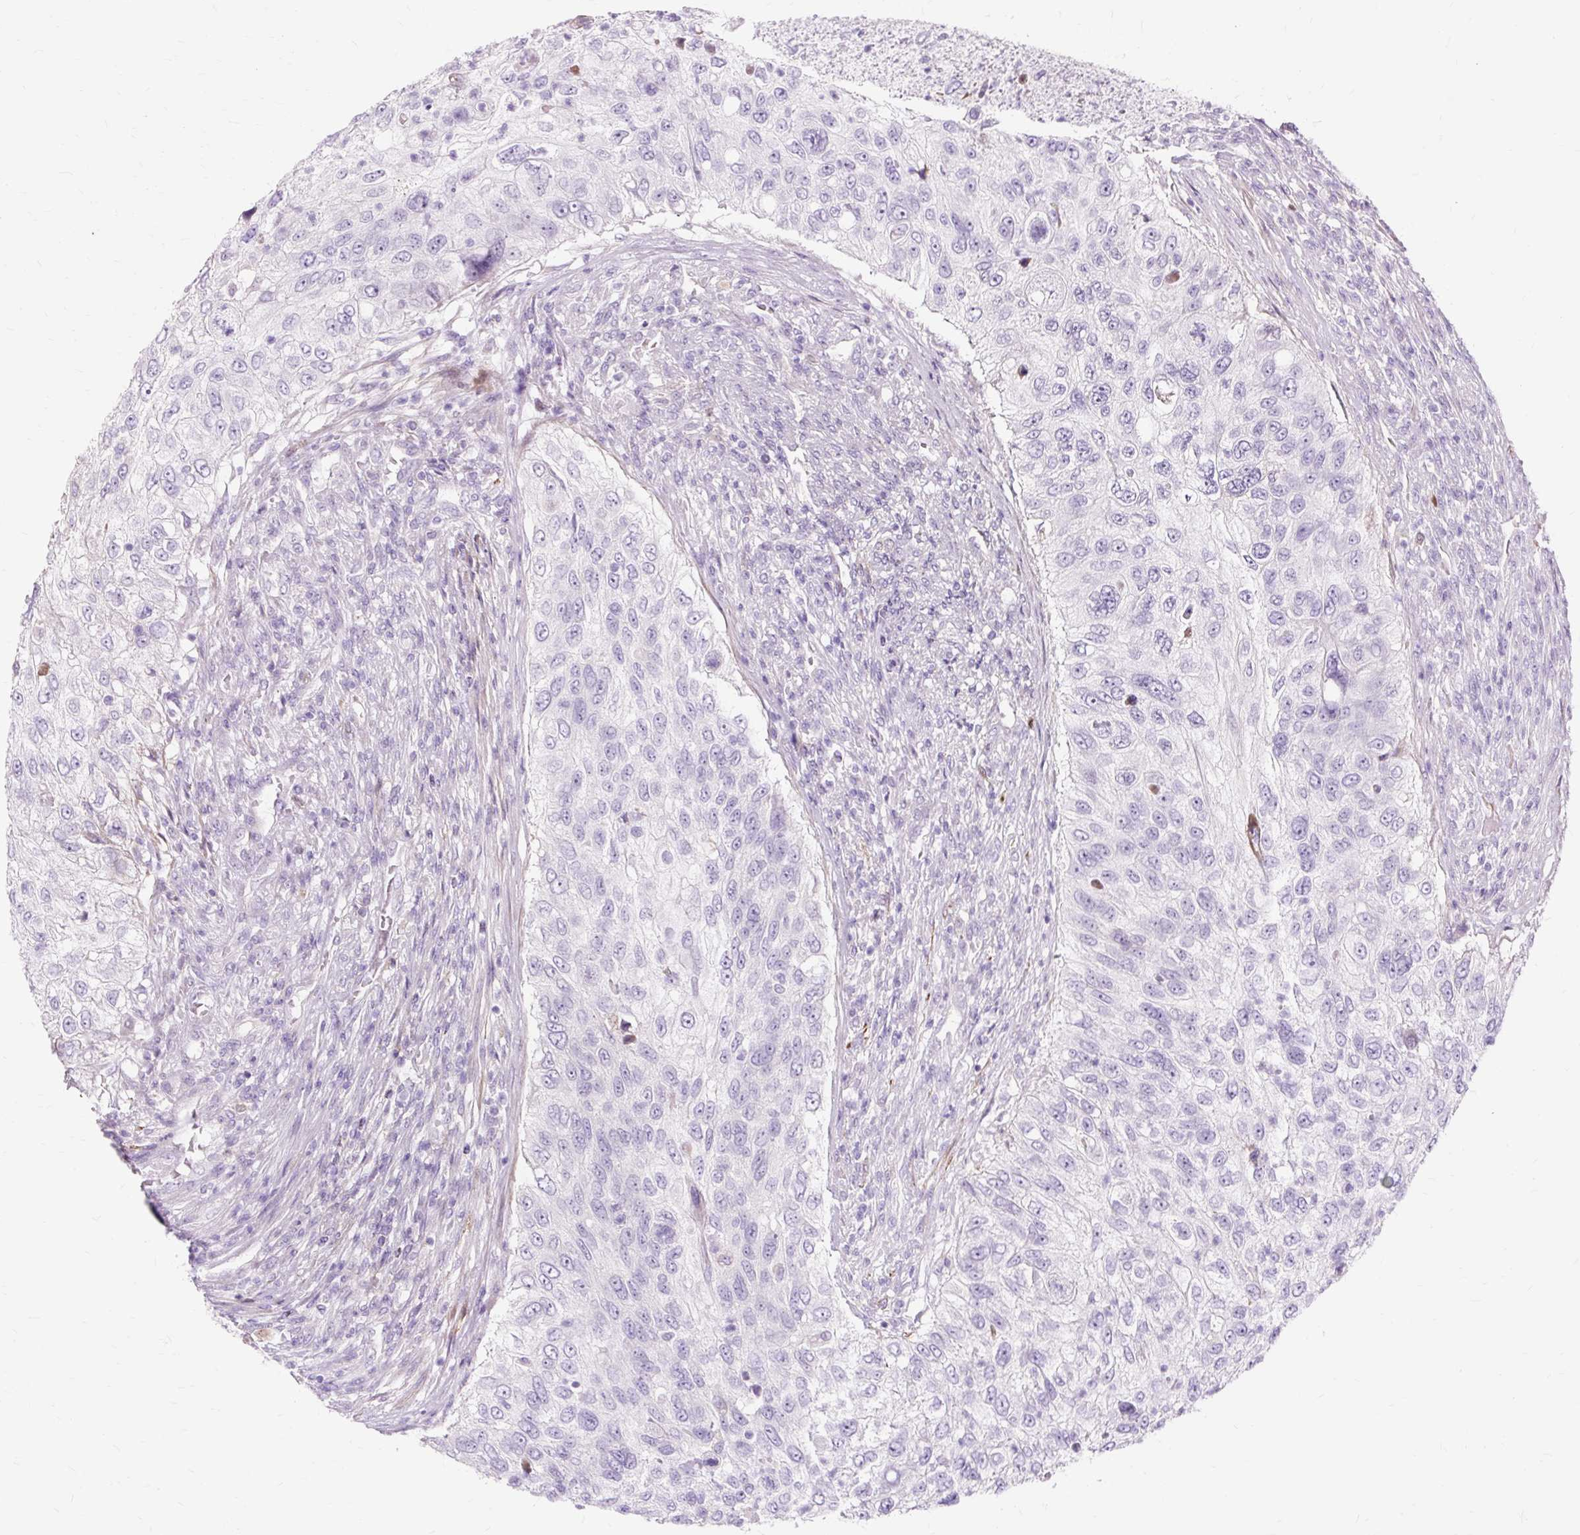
{"staining": {"intensity": "negative", "quantity": "none", "location": "none"}, "tissue": "urothelial cancer", "cell_type": "Tumor cells", "image_type": "cancer", "snomed": [{"axis": "morphology", "description": "Urothelial carcinoma, High grade"}, {"axis": "topography", "description": "Urinary bladder"}], "caption": "The IHC histopathology image has no significant staining in tumor cells of urothelial carcinoma (high-grade) tissue.", "gene": "DCTN4", "patient": {"sex": "female", "age": 60}}